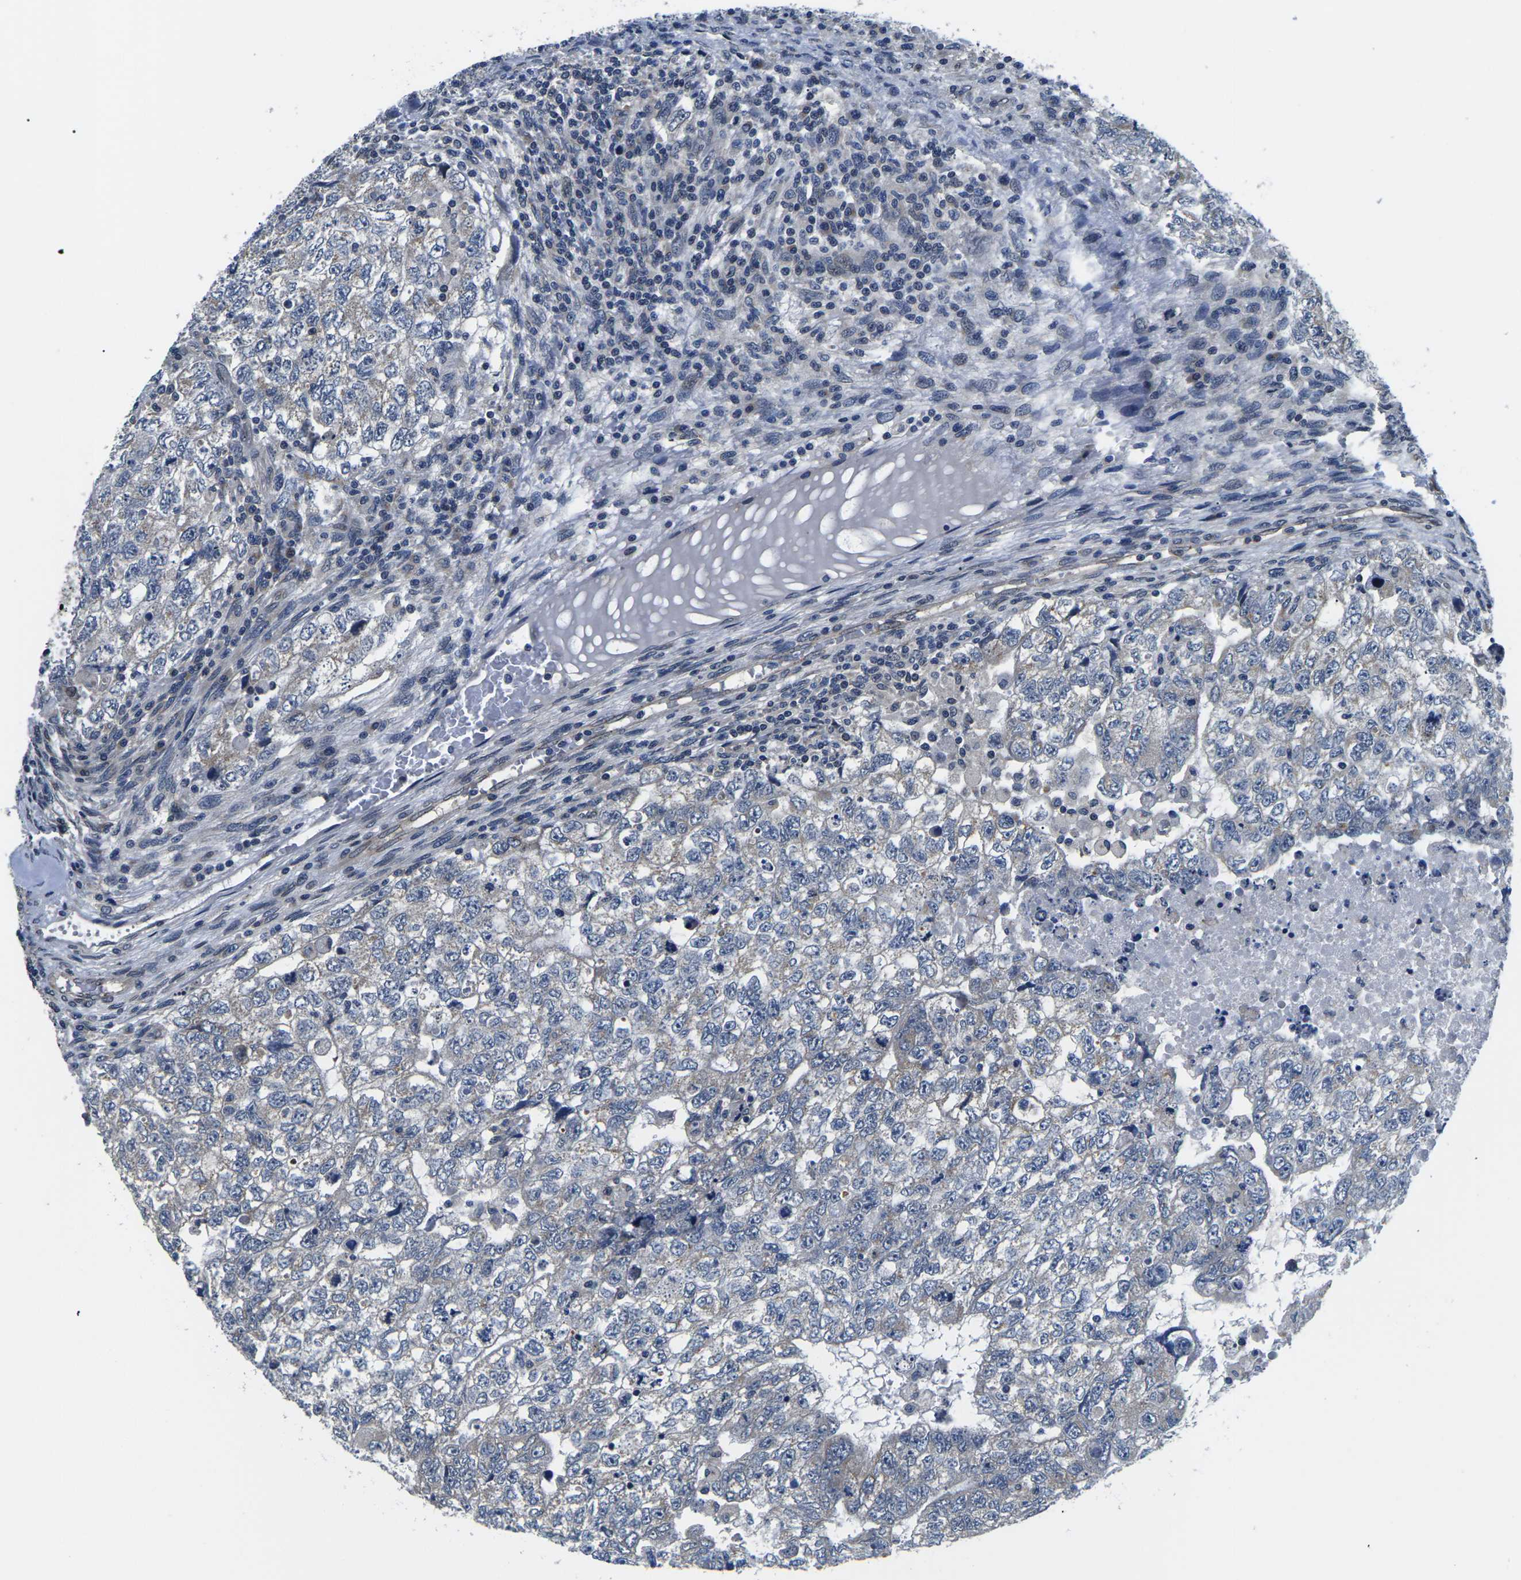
{"staining": {"intensity": "negative", "quantity": "none", "location": "none"}, "tissue": "testis cancer", "cell_type": "Tumor cells", "image_type": "cancer", "snomed": [{"axis": "morphology", "description": "Carcinoma, Embryonal, NOS"}, {"axis": "topography", "description": "Testis"}], "caption": "This photomicrograph is of testis embryonal carcinoma stained with immunohistochemistry to label a protein in brown with the nuclei are counter-stained blue. There is no staining in tumor cells.", "gene": "SNX10", "patient": {"sex": "male", "age": 36}}